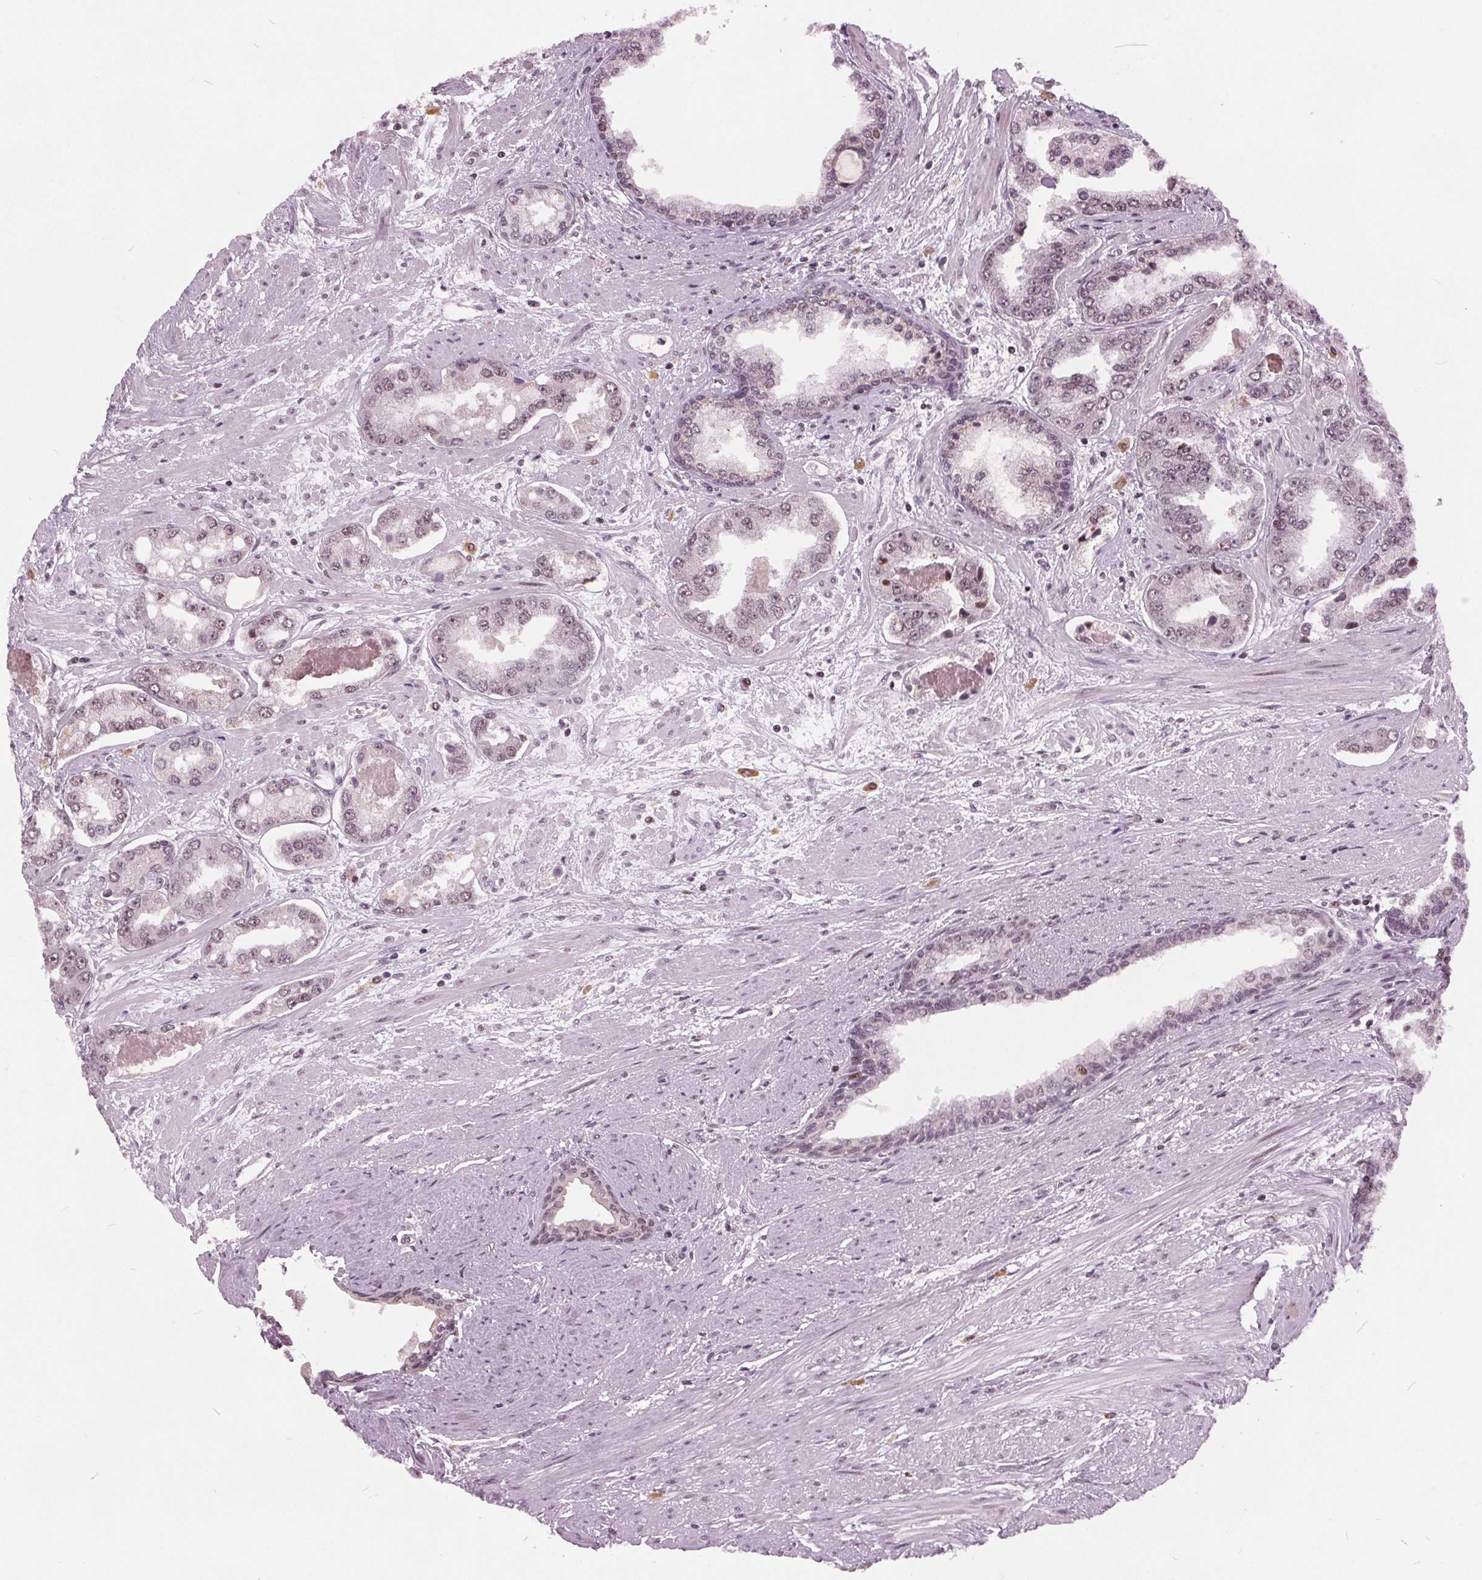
{"staining": {"intensity": "weak", "quantity": ">75%", "location": "nuclear"}, "tissue": "prostate cancer", "cell_type": "Tumor cells", "image_type": "cancer", "snomed": [{"axis": "morphology", "description": "Adenocarcinoma, Low grade"}, {"axis": "topography", "description": "Prostate"}], "caption": "Weak nuclear staining for a protein is seen in about >75% of tumor cells of prostate low-grade adenocarcinoma using immunohistochemistry.", "gene": "TTC34", "patient": {"sex": "male", "age": 60}}